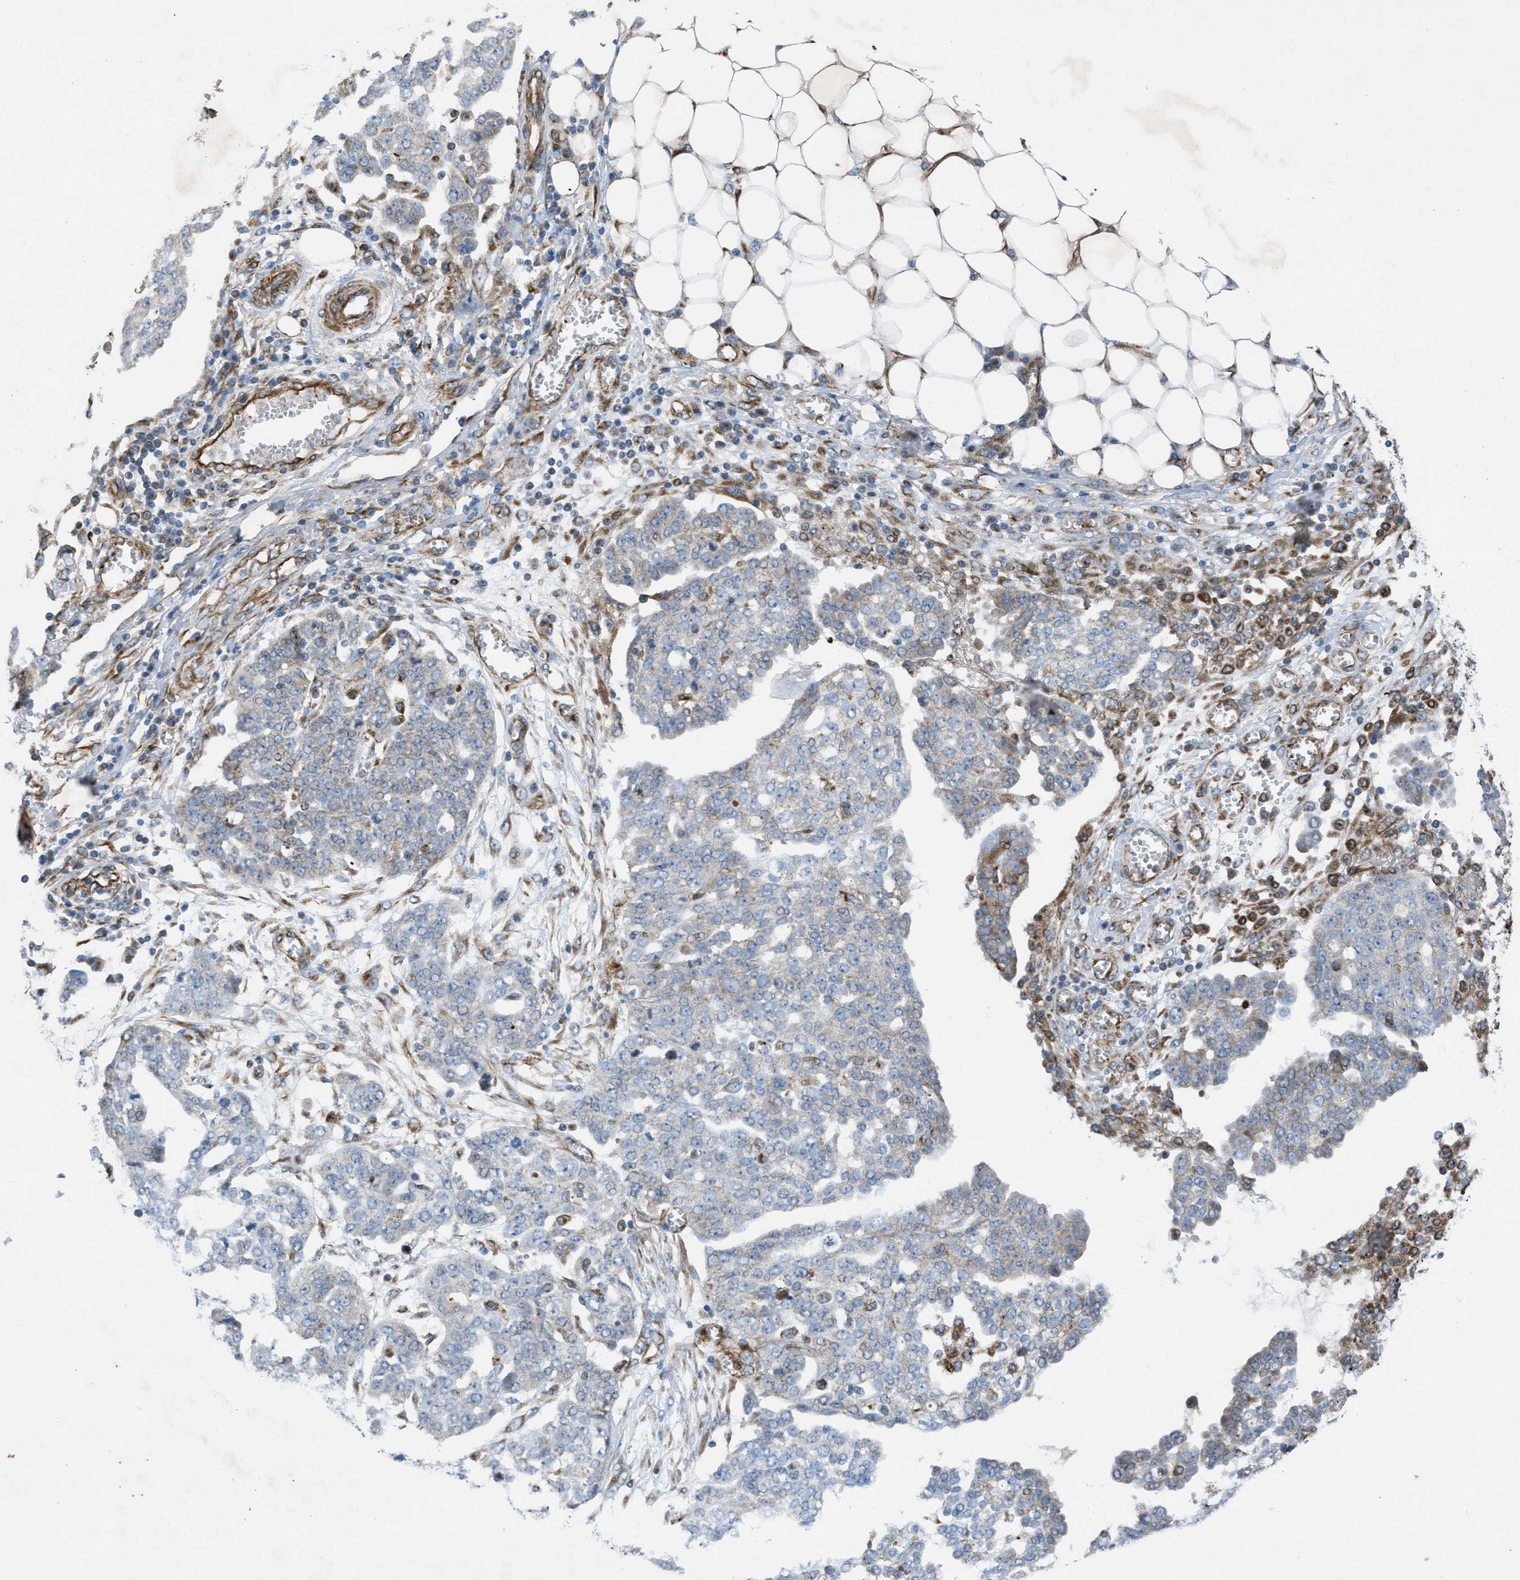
{"staining": {"intensity": "weak", "quantity": "<25%", "location": "cytoplasmic/membranous"}, "tissue": "ovarian cancer", "cell_type": "Tumor cells", "image_type": "cancer", "snomed": [{"axis": "morphology", "description": "Cystadenocarcinoma, serous, NOS"}, {"axis": "topography", "description": "Soft tissue"}, {"axis": "topography", "description": "Ovary"}], "caption": "Immunohistochemical staining of human ovarian serous cystadenocarcinoma shows no significant expression in tumor cells.", "gene": "SLC6A9", "patient": {"sex": "female", "age": 57}}